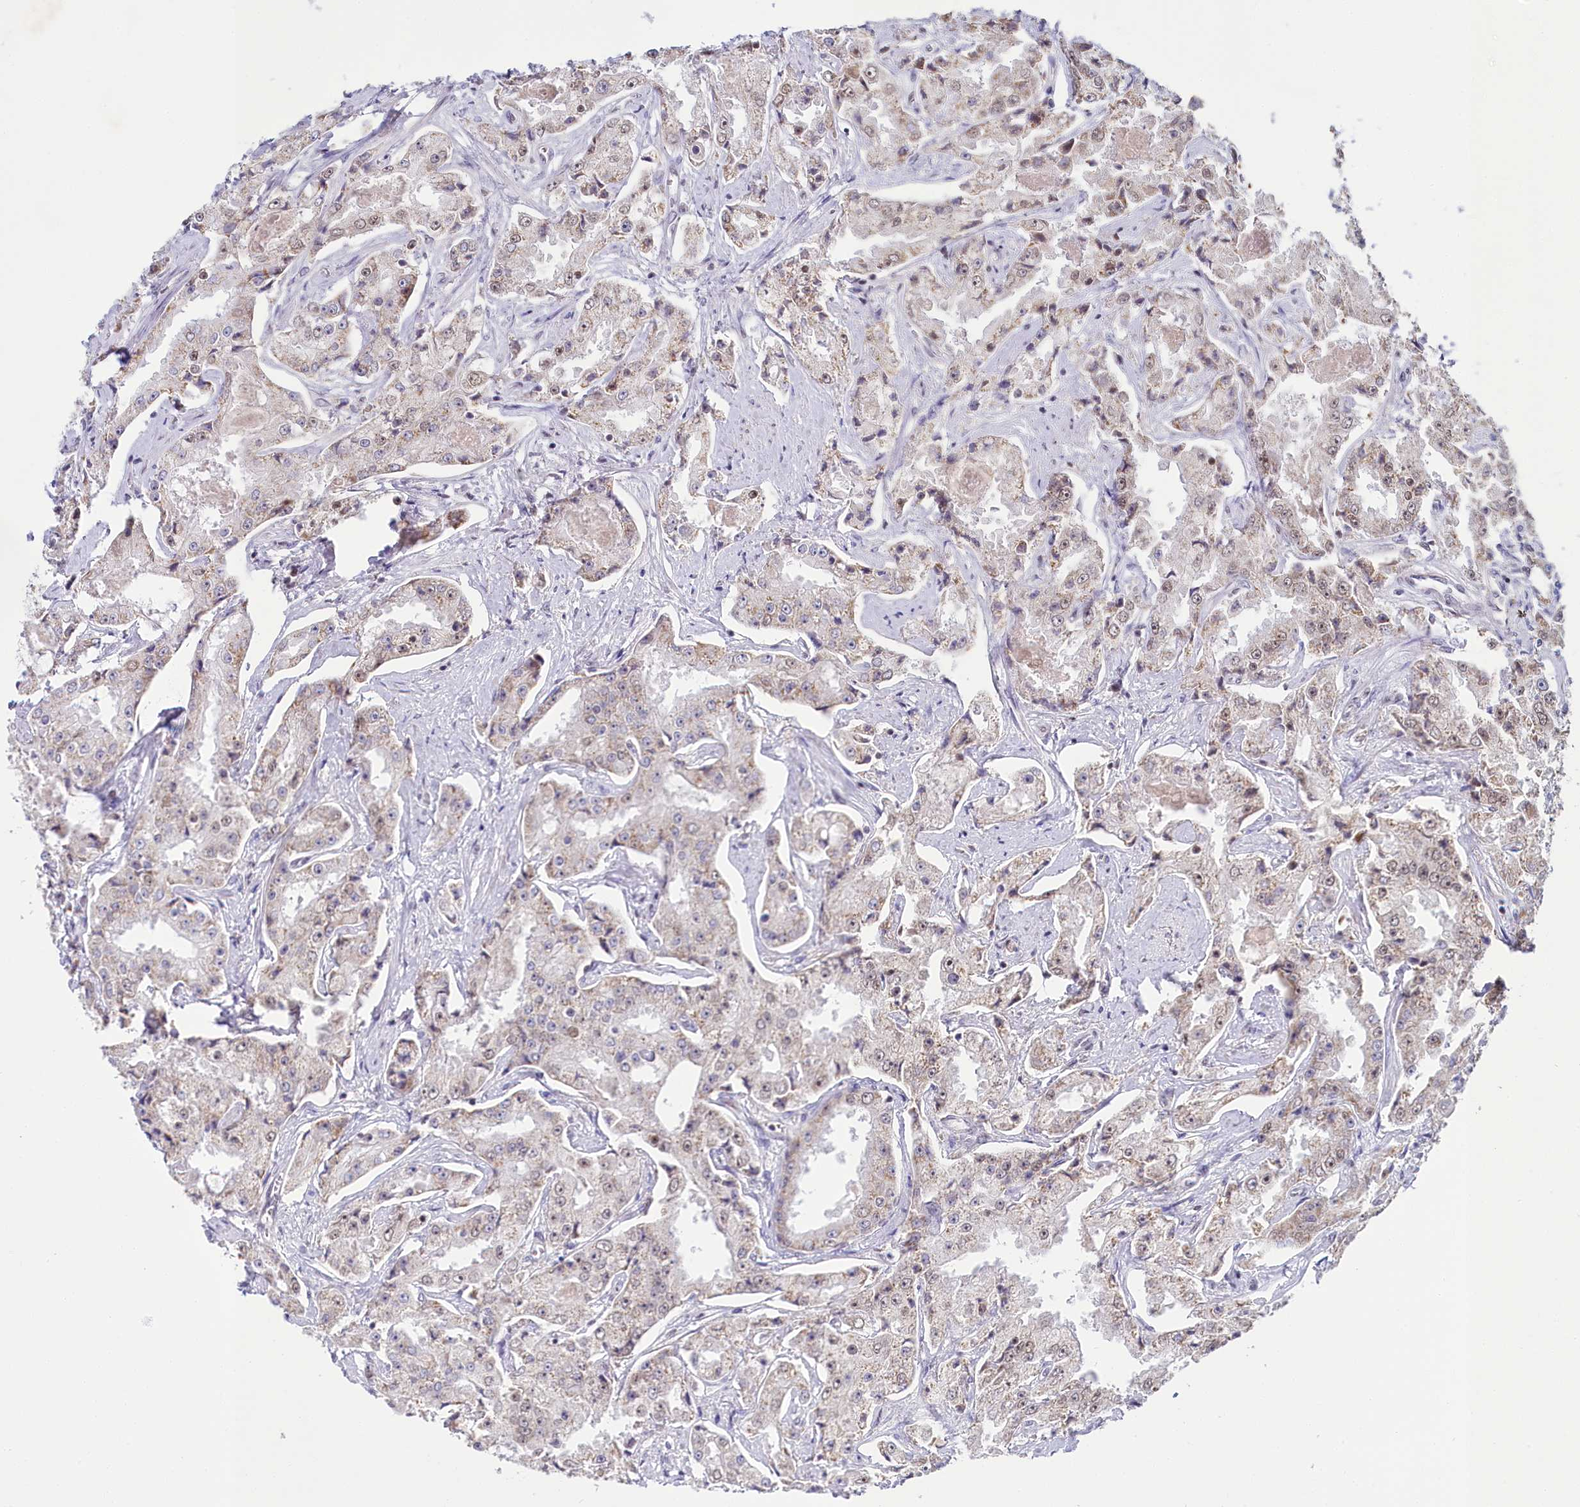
{"staining": {"intensity": "weak", "quantity": "25%-75%", "location": "nuclear"}, "tissue": "prostate cancer", "cell_type": "Tumor cells", "image_type": "cancer", "snomed": [{"axis": "morphology", "description": "Adenocarcinoma, High grade"}, {"axis": "topography", "description": "Prostate"}], "caption": "High-power microscopy captured an immunohistochemistry image of prostate cancer, revealing weak nuclear expression in approximately 25%-75% of tumor cells.", "gene": "PPHLN1", "patient": {"sex": "male", "age": 73}}